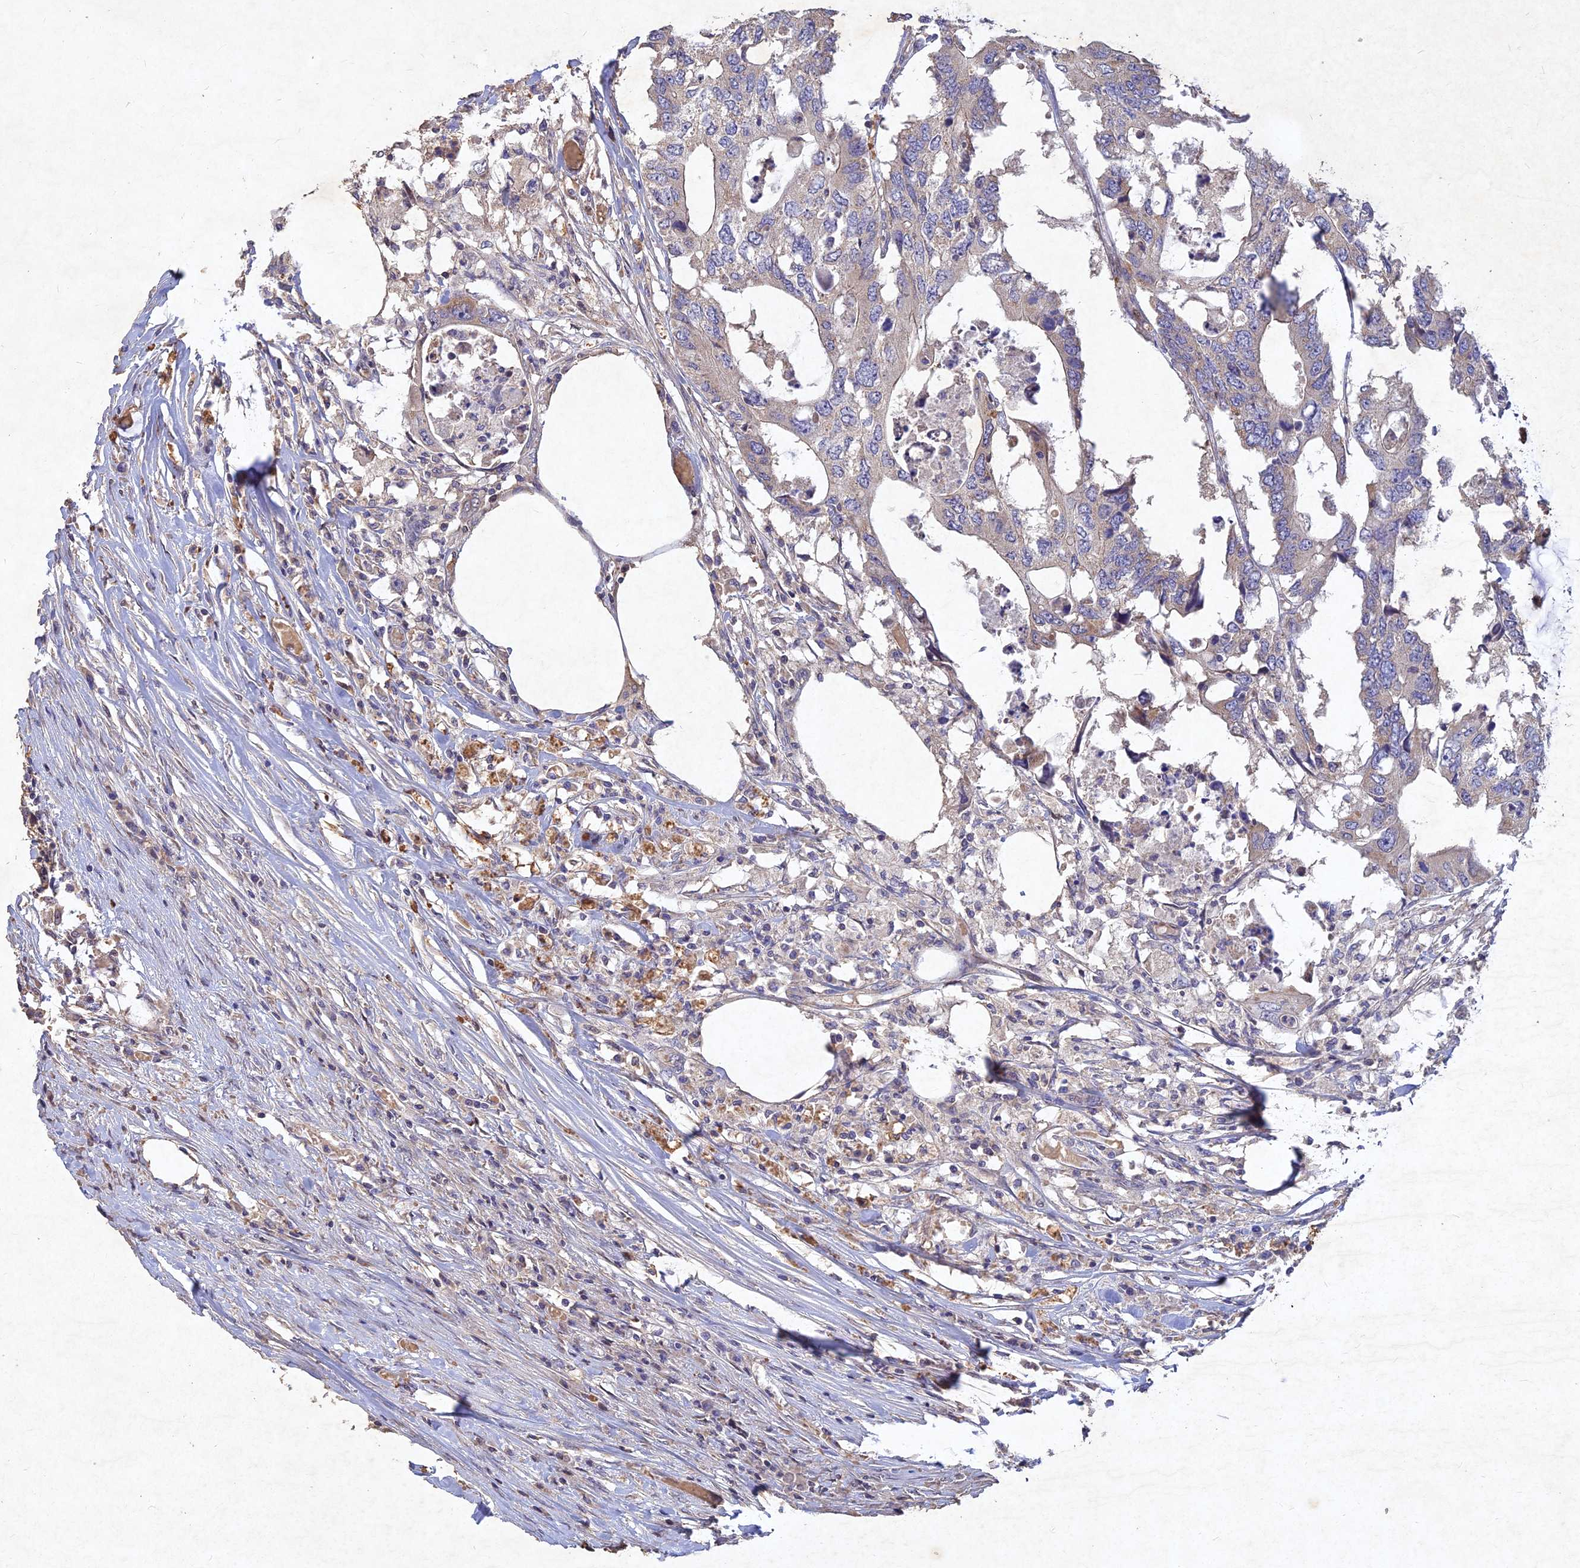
{"staining": {"intensity": "weak", "quantity": "<25%", "location": "cytoplasmic/membranous"}, "tissue": "colorectal cancer", "cell_type": "Tumor cells", "image_type": "cancer", "snomed": [{"axis": "morphology", "description": "Adenocarcinoma, NOS"}, {"axis": "topography", "description": "Colon"}], "caption": "Immunohistochemical staining of human colorectal cancer (adenocarcinoma) reveals no significant expression in tumor cells.", "gene": "RELCH", "patient": {"sex": "male", "age": 71}}